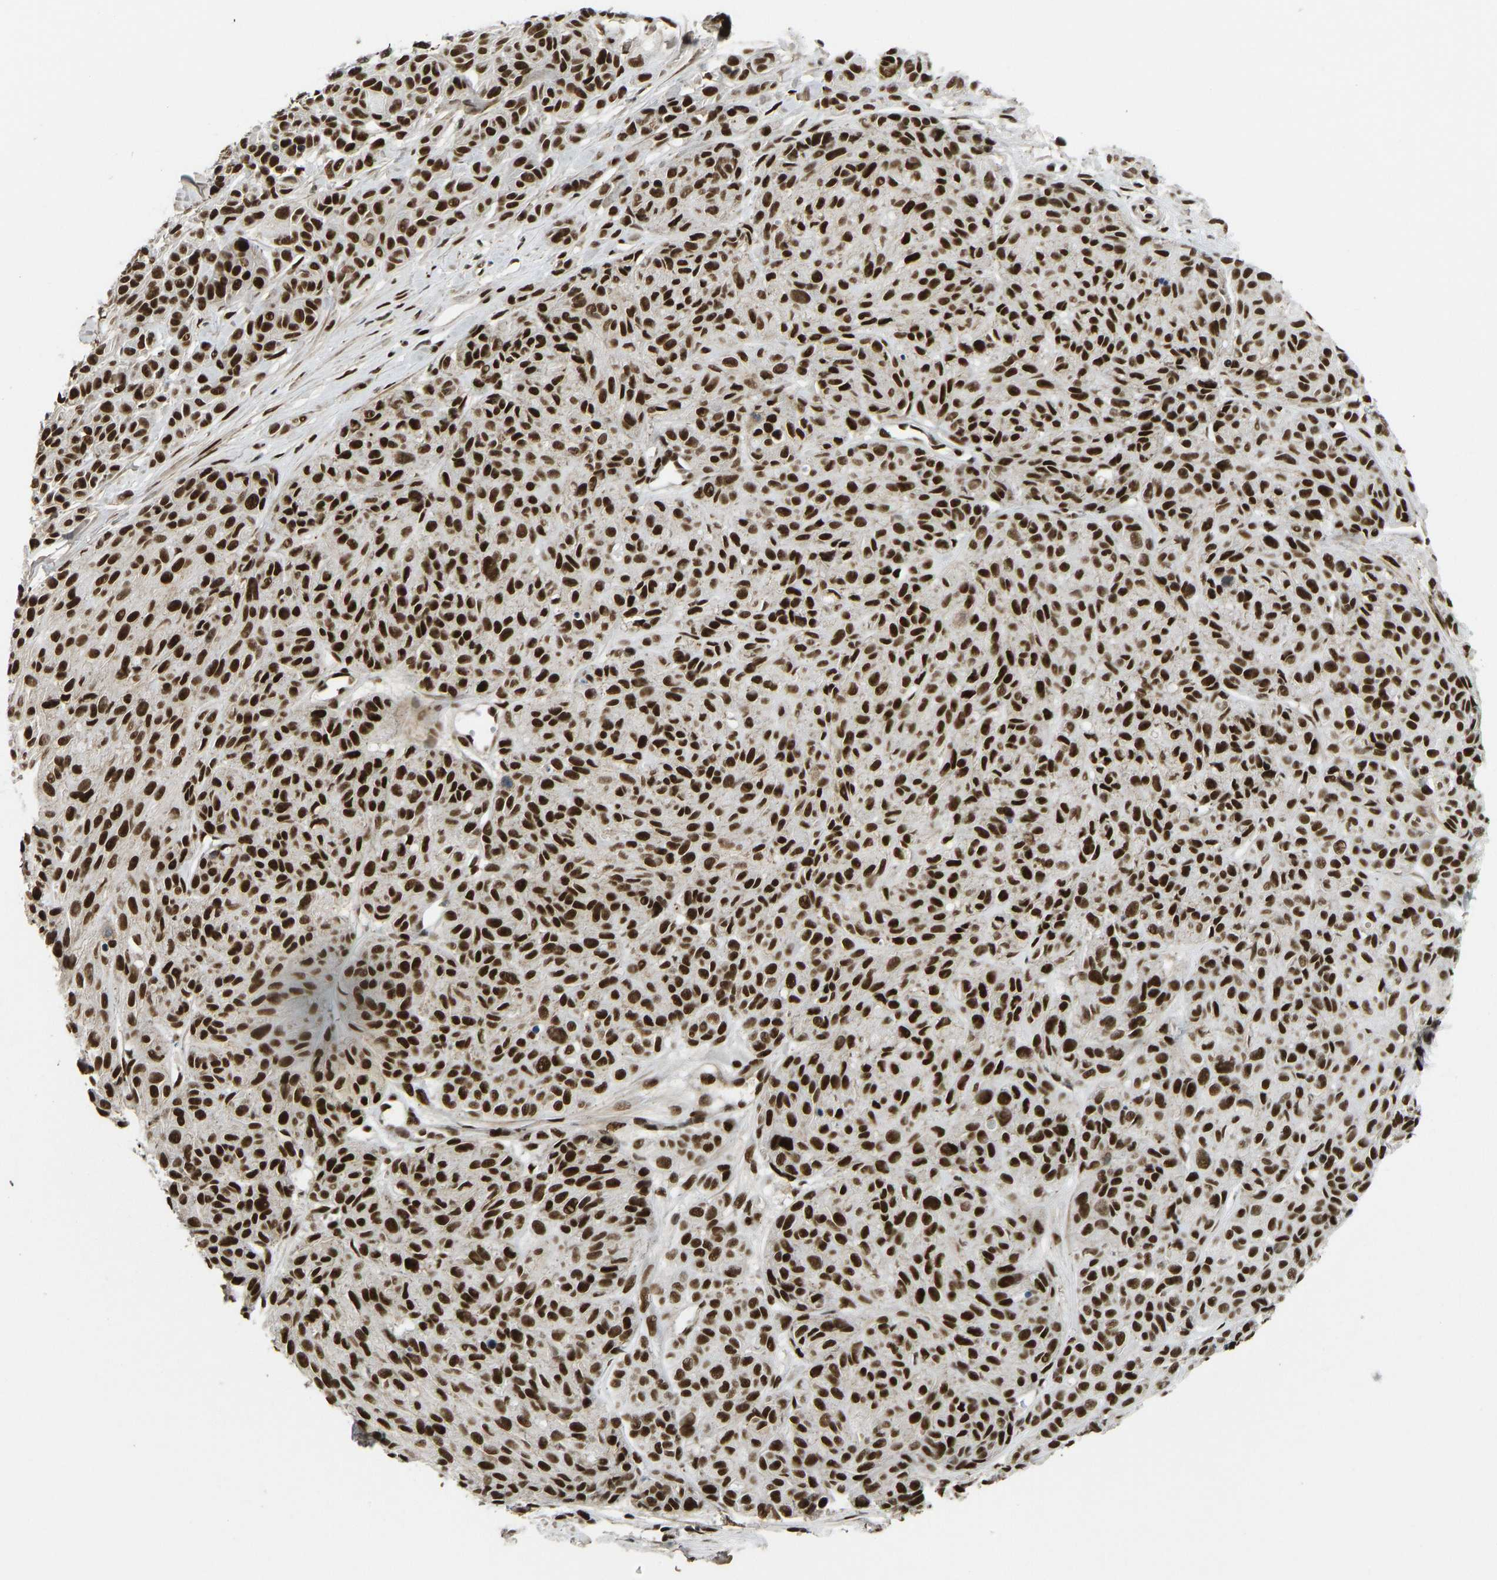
{"staining": {"intensity": "strong", "quantity": ">75%", "location": "nuclear"}, "tissue": "melanoma", "cell_type": "Tumor cells", "image_type": "cancer", "snomed": [{"axis": "morphology", "description": "Malignant melanoma, NOS"}, {"axis": "topography", "description": "Skin"}], "caption": "Immunohistochemical staining of malignant melanoma reveals high levels of strong nuclear positivity in approximately >75% of tumor cells.", "gene": "FOXK1", "patient": {"sex": "male", "age": 62}}